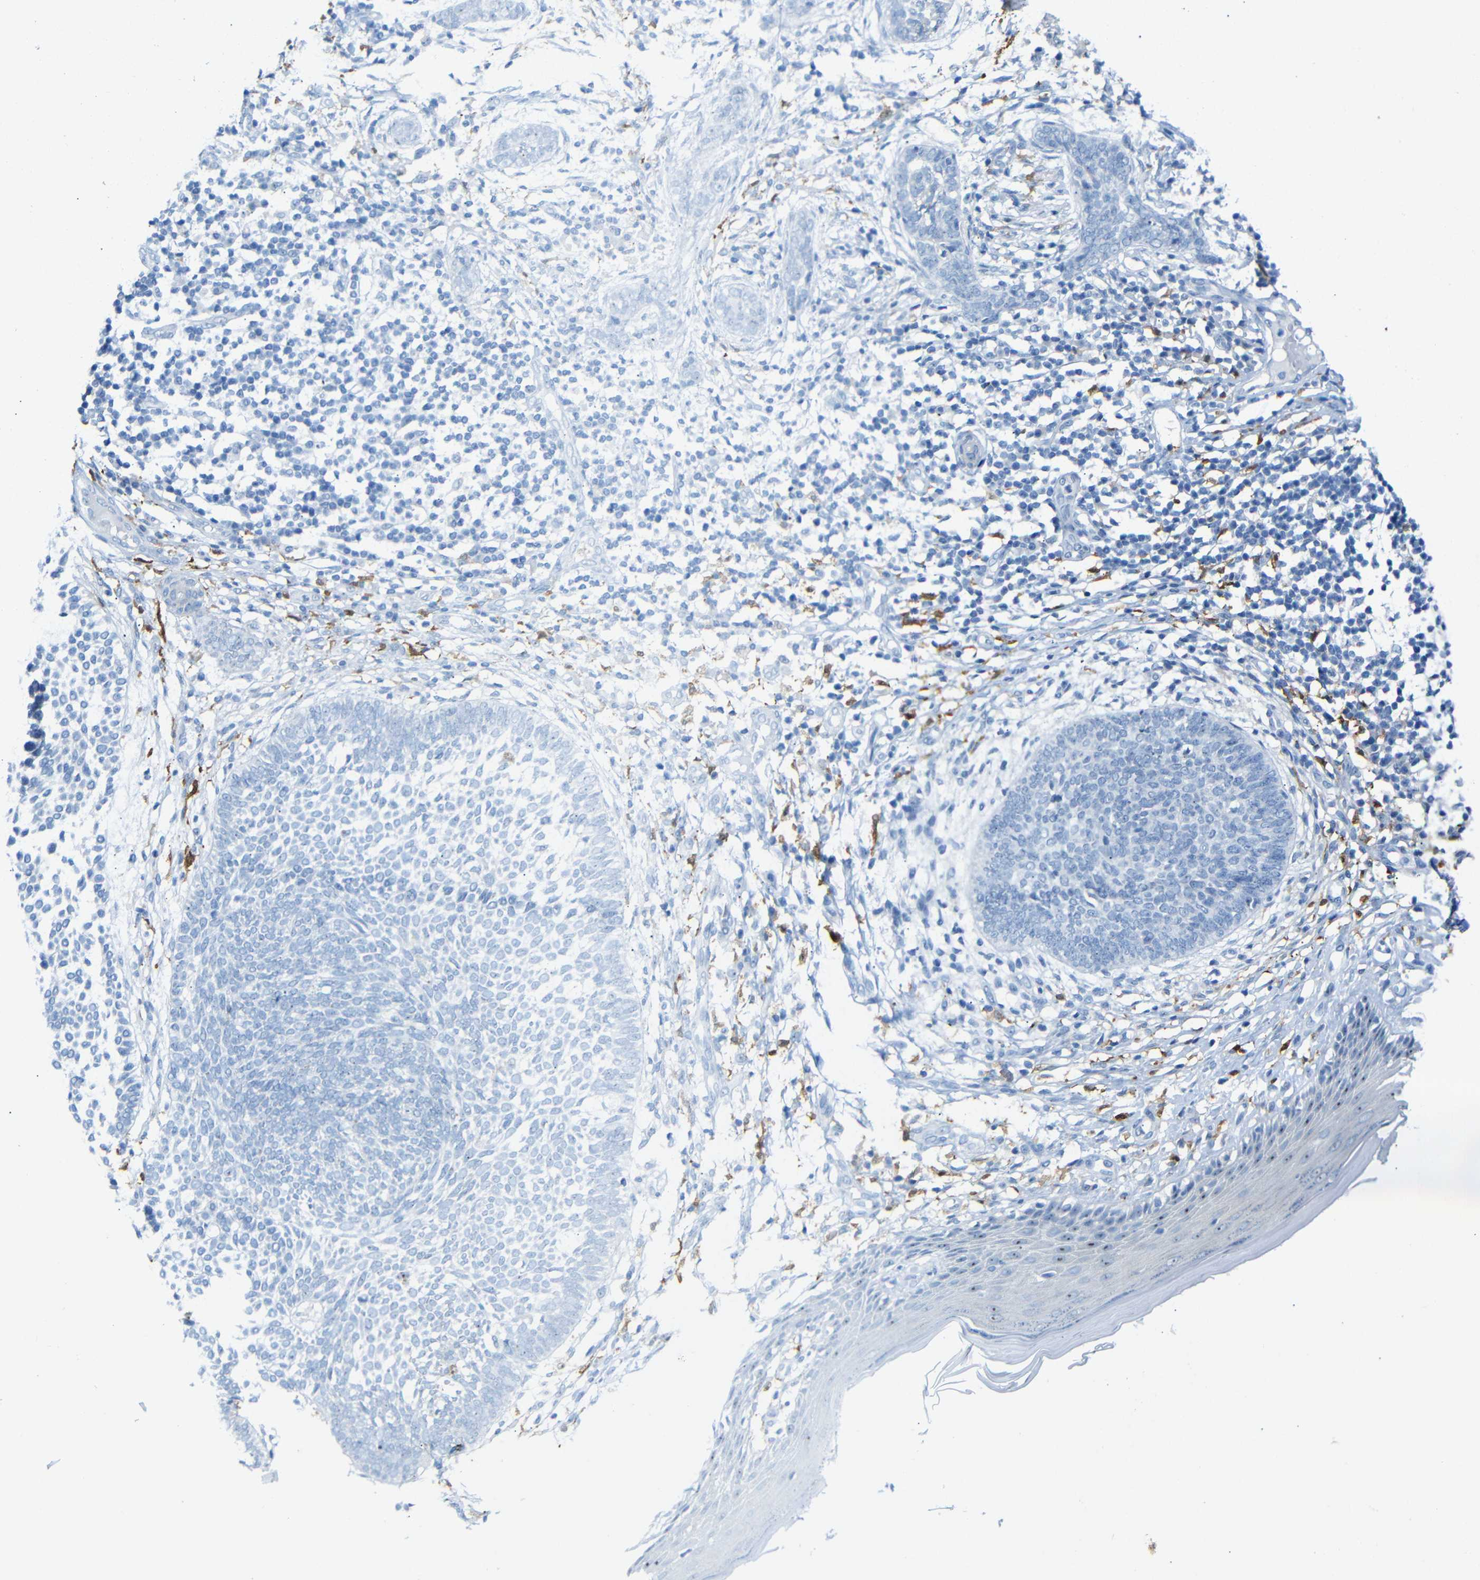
{"staining": {"intensity": "negative", "quantity": "none", "location": "none"}, "tissue": "skin cancer", "cell_type": "Tumor cells", "image_type": "cancer", "snomed": [{"axis": "morphology", "description": "Basal cell carcinoma"}, {"axis": "topography", "description": "Skin"}], "caption": "High magnification brightfield microscopy of skin cancer (basal cell carcinoma) stained with DAB (brown) and counterstained with hematoxylin (blue): tumor cells show no significant staining.", "gene": "C1orf210", "patient": {"sex": "male", "age": 87}}